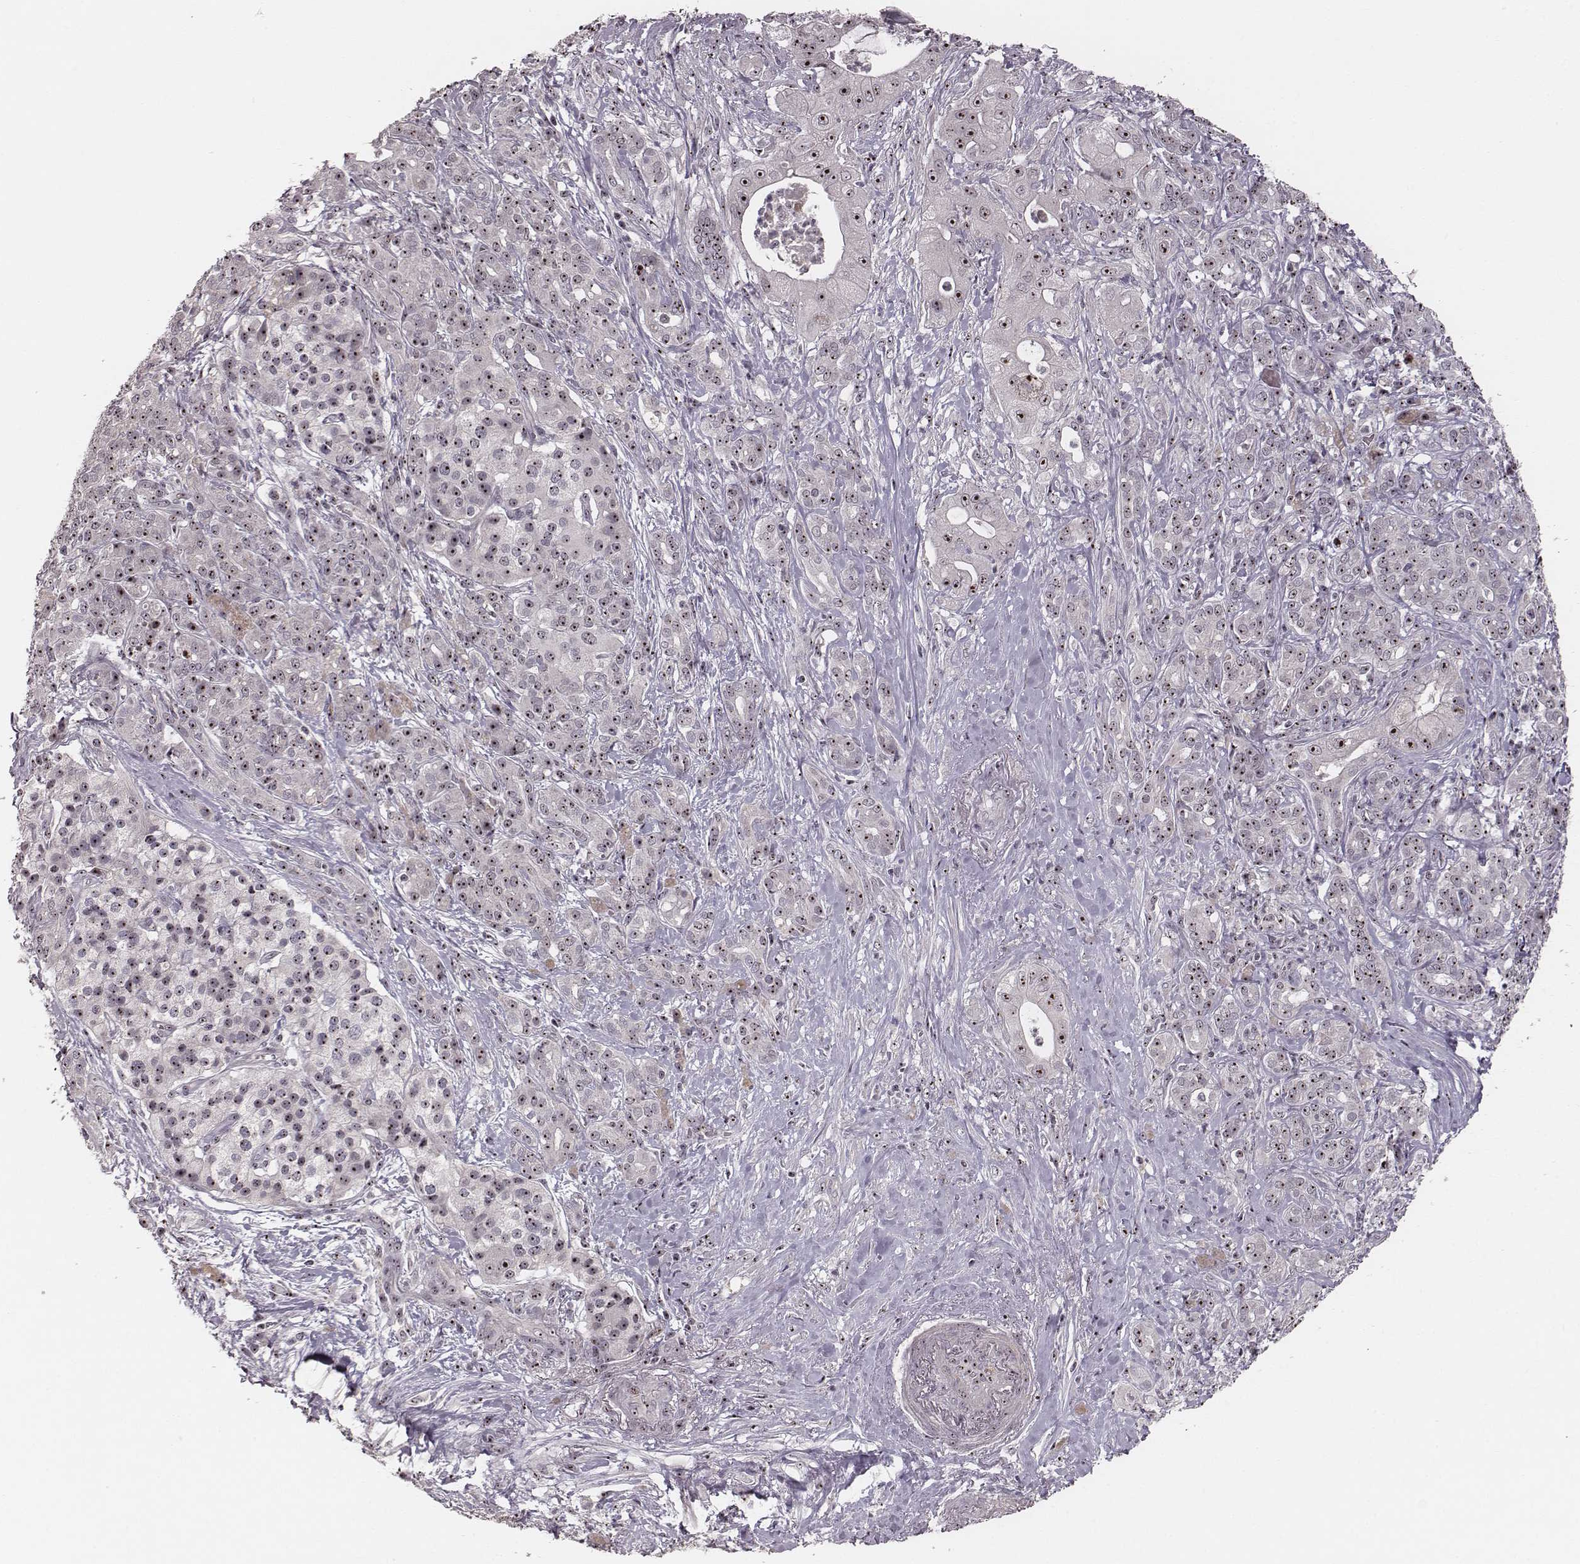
{"staining": {"intensity": "moderate", "quantity": ">75%", "location": "nuclear"}, "tissue": "pancreatic cancer", "cell_type": "Tumor cells", "image_type": "cancer", "snomed": [{"axis": "morphology", "description": "Normal tissue, NOS"}, {"axis": "morphology", "description": "Inflammation, NOS"}, {"axis": "morphology", "description": "Adenocarcinoma, NOS"}, {"axis": "topography", "description": "Pancreas"}], "caption": "Adenocarcinoma (pancreatic) tissue reveals moderate nuclear staining in approximately >75% of tumor cells, visualized by immunohistochemistry.", "gene": "NOP56", "patient": {"sex": "male", "age": 57}}